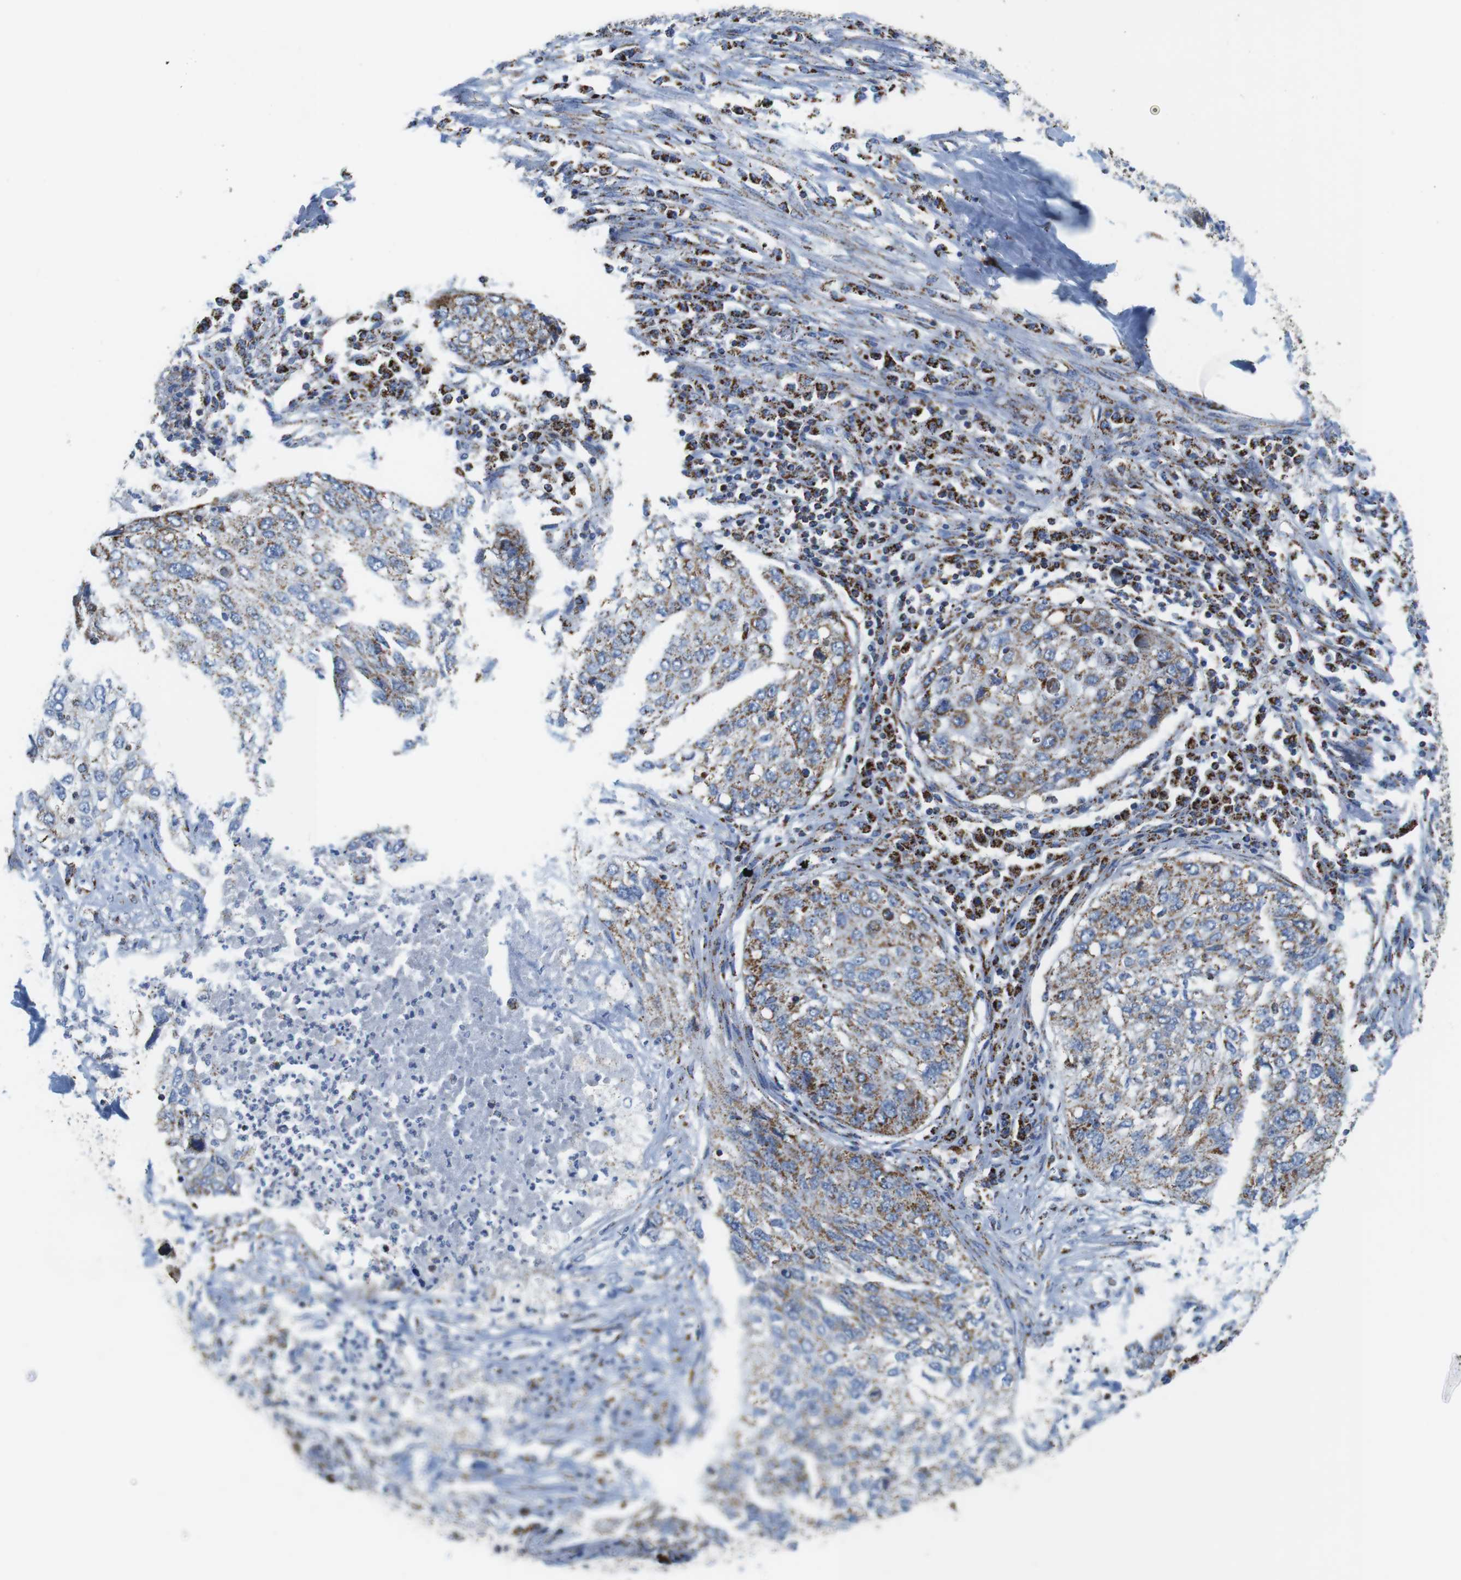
{"staining": {"intensity": "moderate", "quantity": ">75%", "location": "cytoplasmic/membranous"}, "tissue": "lung cancer", "cell_type": "Tumor cells", "image_type": "cancer", "snomed": [{"axis": "morphology", "description": "Squamous cell carcinoma, NOS"}, {"axis": "topography", "description": "Lung"}], "caption": "Protein expression analysis of human lung squamous cell carcinoma reveals moderate cytoplasmic/membranous staining in about >75% of tumor cells.", "gene": "ATP5PO", "patient": {"sex": "female", "age": 63}}